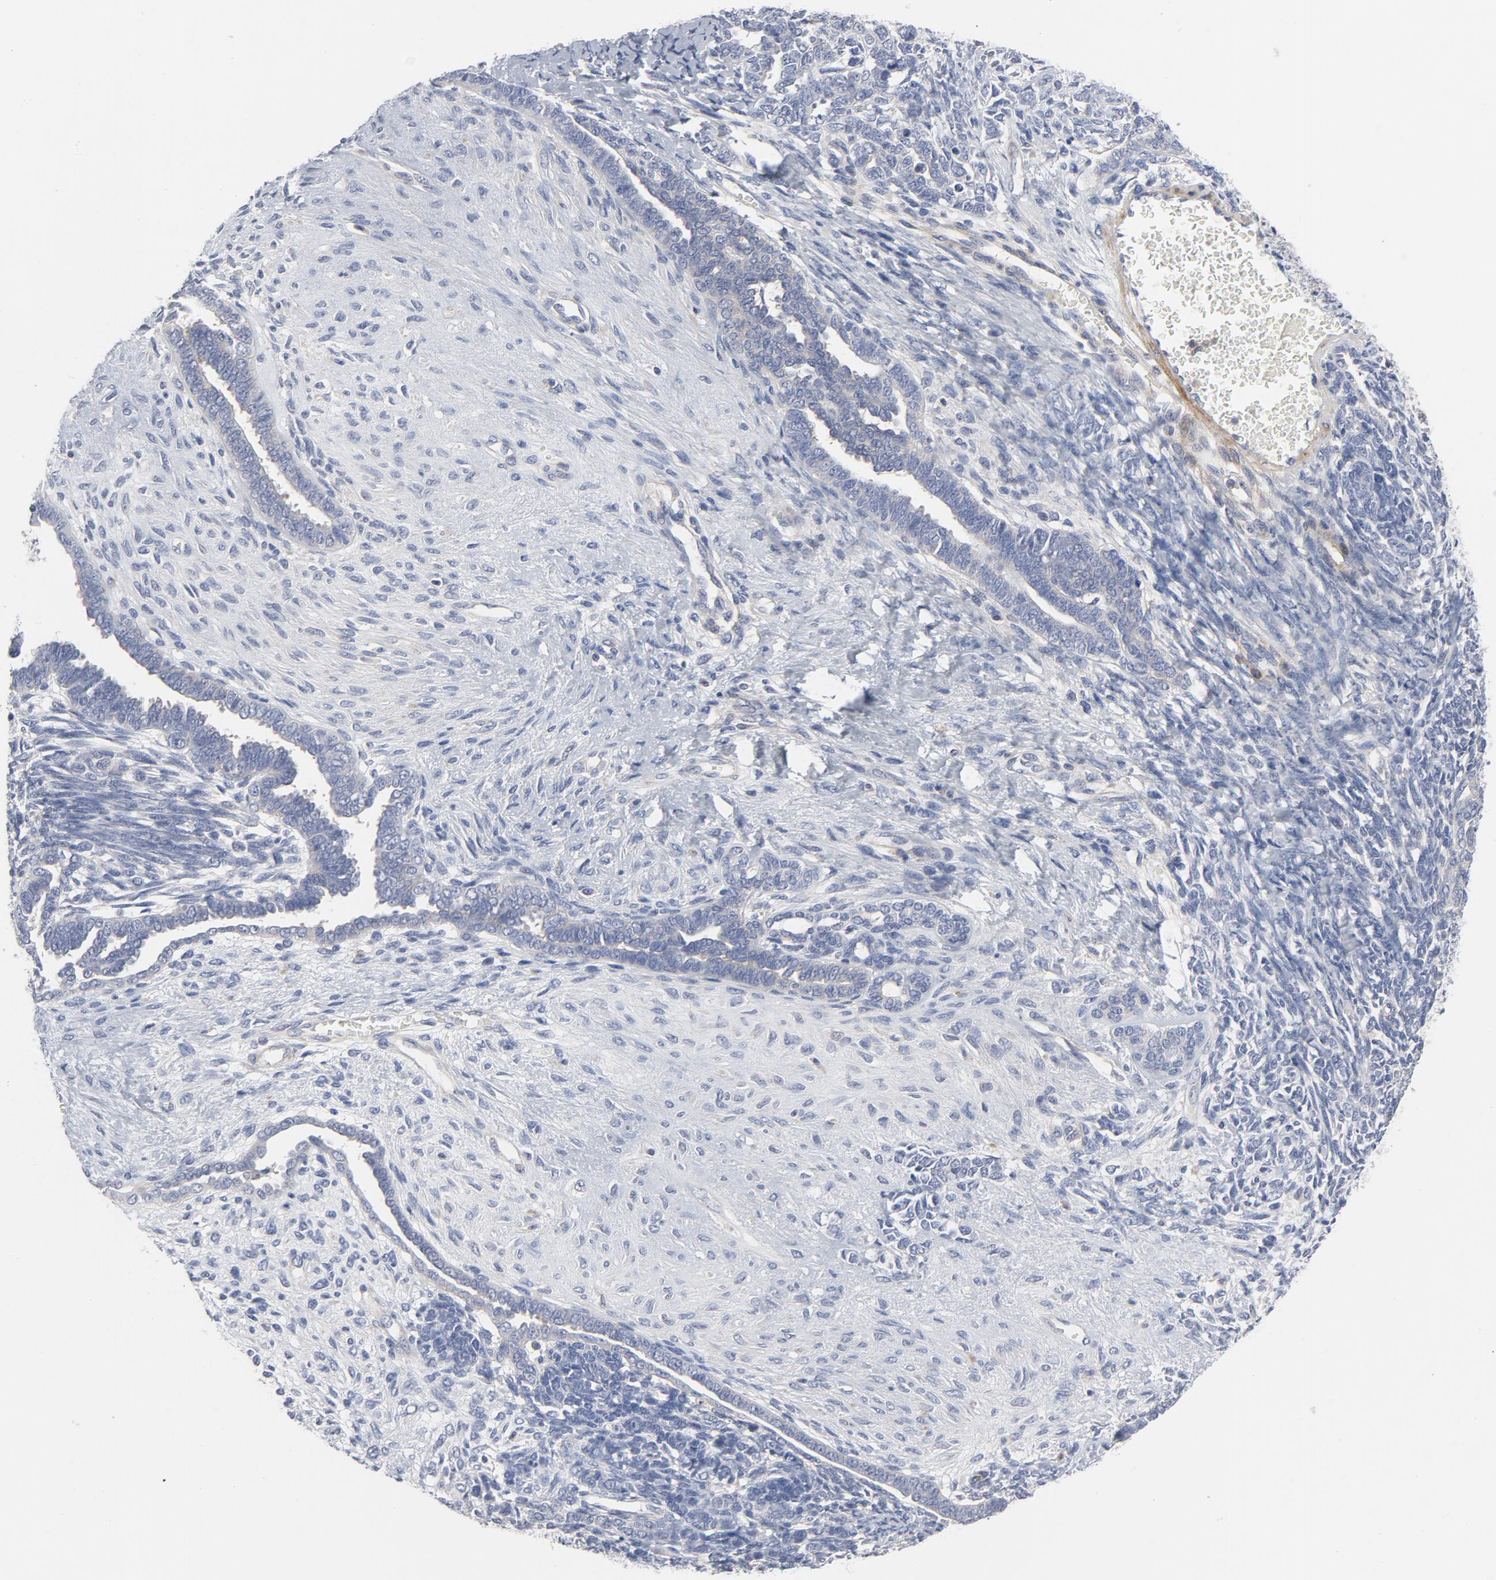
{"staining": {"intensity": "negative", "quantity": "none", "location": "none"}, "tissue": "endometrial cancer", "cell_type": "Tumor cells", "image_type": "cancer", "snomed": [{"axis": "morphology", "description": "Neoplasm, malignant, NOS"}, {"axis": "topography", "description": "Endometrium"}], "caption": "An immunohistochemistry (IHC) micrograph of endometrial cancer (malignant neoplasm) is shown. There is no staining in tumor cells of endometrial cancer (malignant neoplasm). (Brightfield microscopy of DAB (3,3'-diaminobenzidine) IHC at high magnification).", "gene": "ROCK1", "patient": {"sex": "female", "age": 74}}